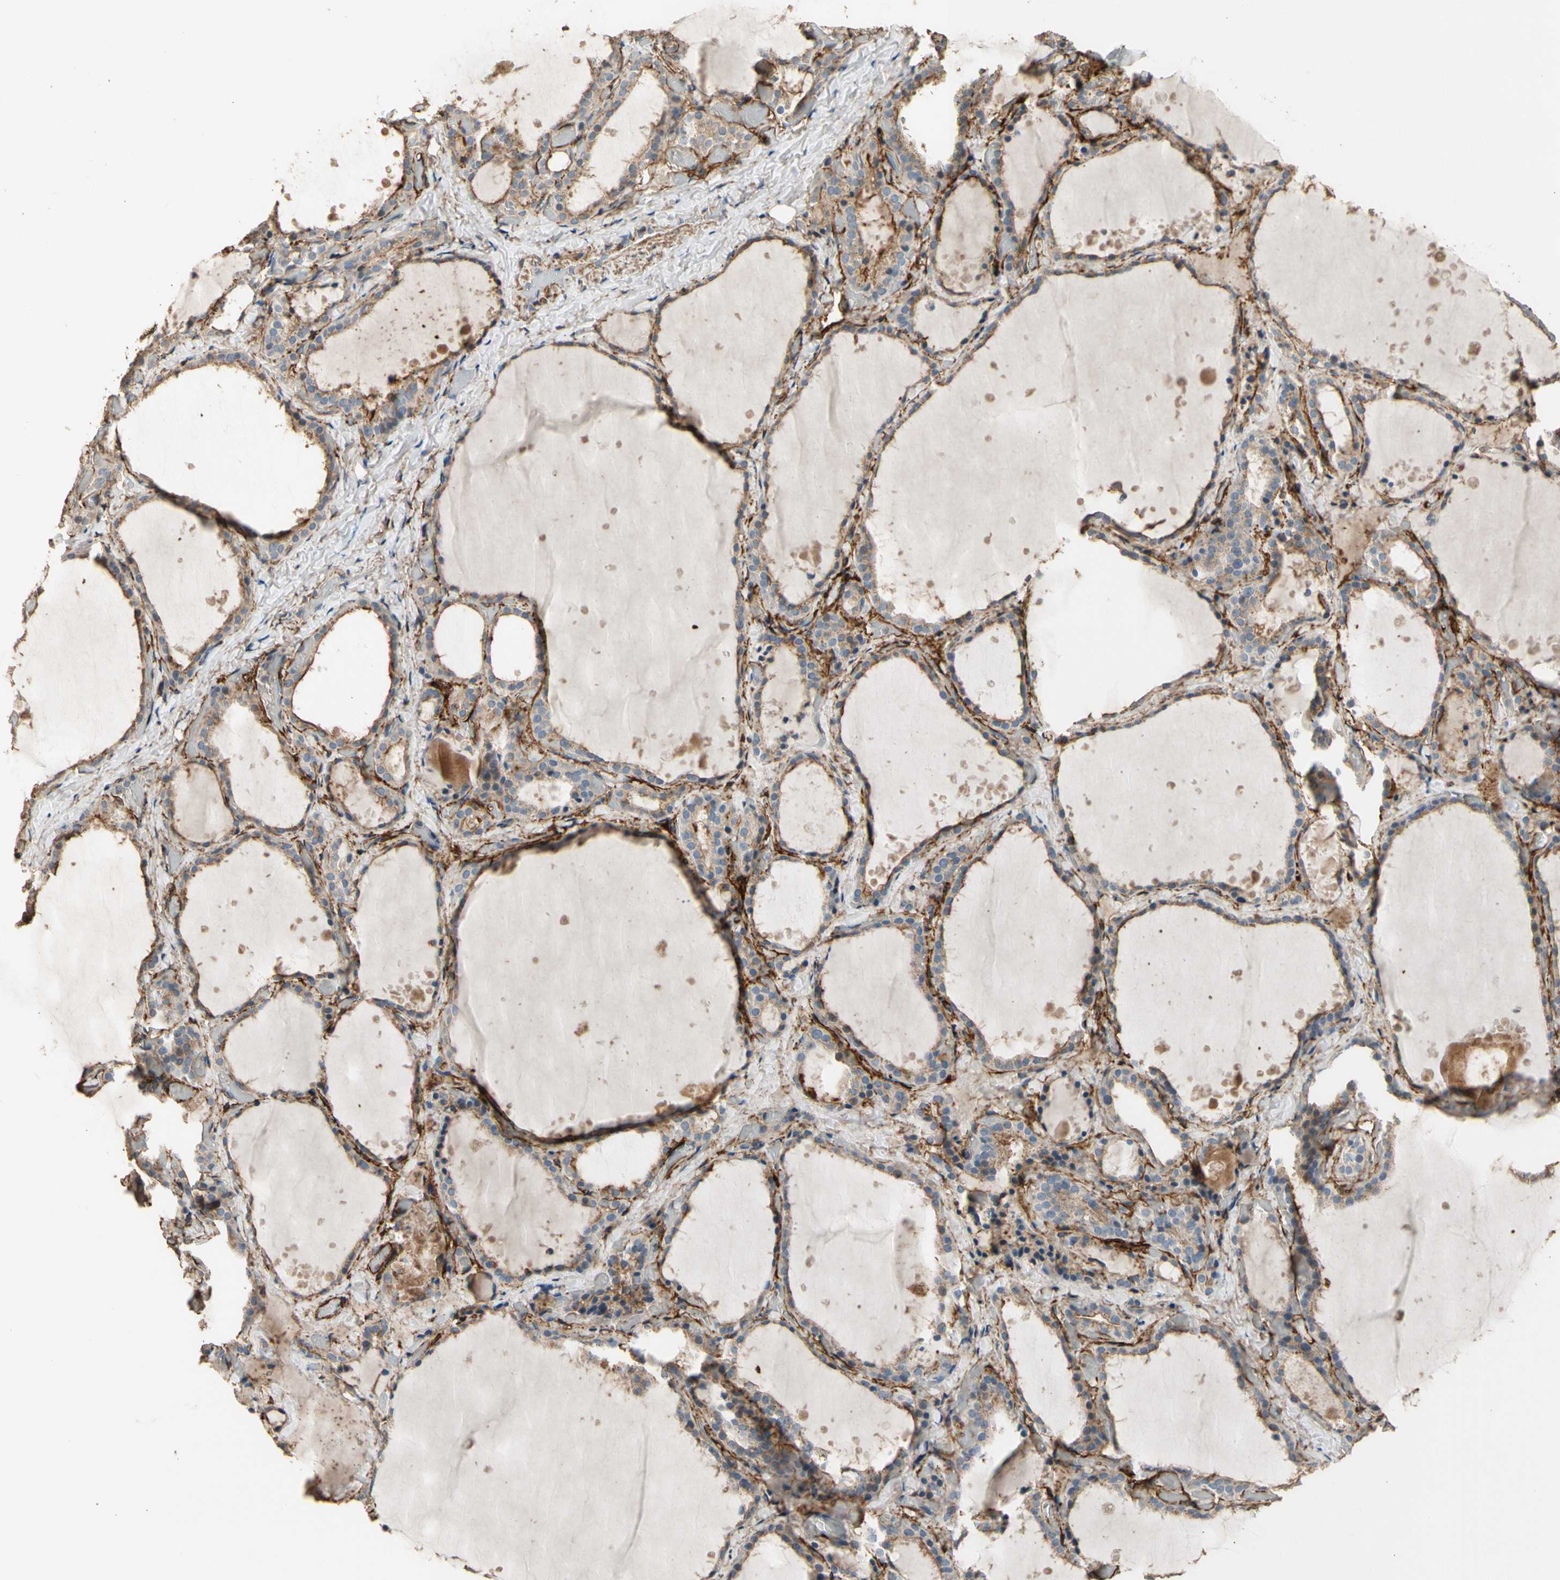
{"staining": {"intensity": "moderate", "quantity": ">75%", "location": "cytoplasmic/membranous"}, "tissue": "thyroid gland", "cell_type": "Glandular cells", "image_type": "normal", "snomed": [{"axis": "morphology", "description": "Normal tissue, NOS"}, {"axis": "topography", "description": "Thyroid gland"}], "caption": "IHC photomicrograph of benign thyroid gland: thyroid gland stained using immunohistochemistry displays medium levels of moderate protein expression localized specifically in the cytoplasmic/membranous of glandular cells, appearing as a cytoplasmic/membranous brown color.", "gene": "SUSD2", "patient": {"sex": "female", "age": 44}}